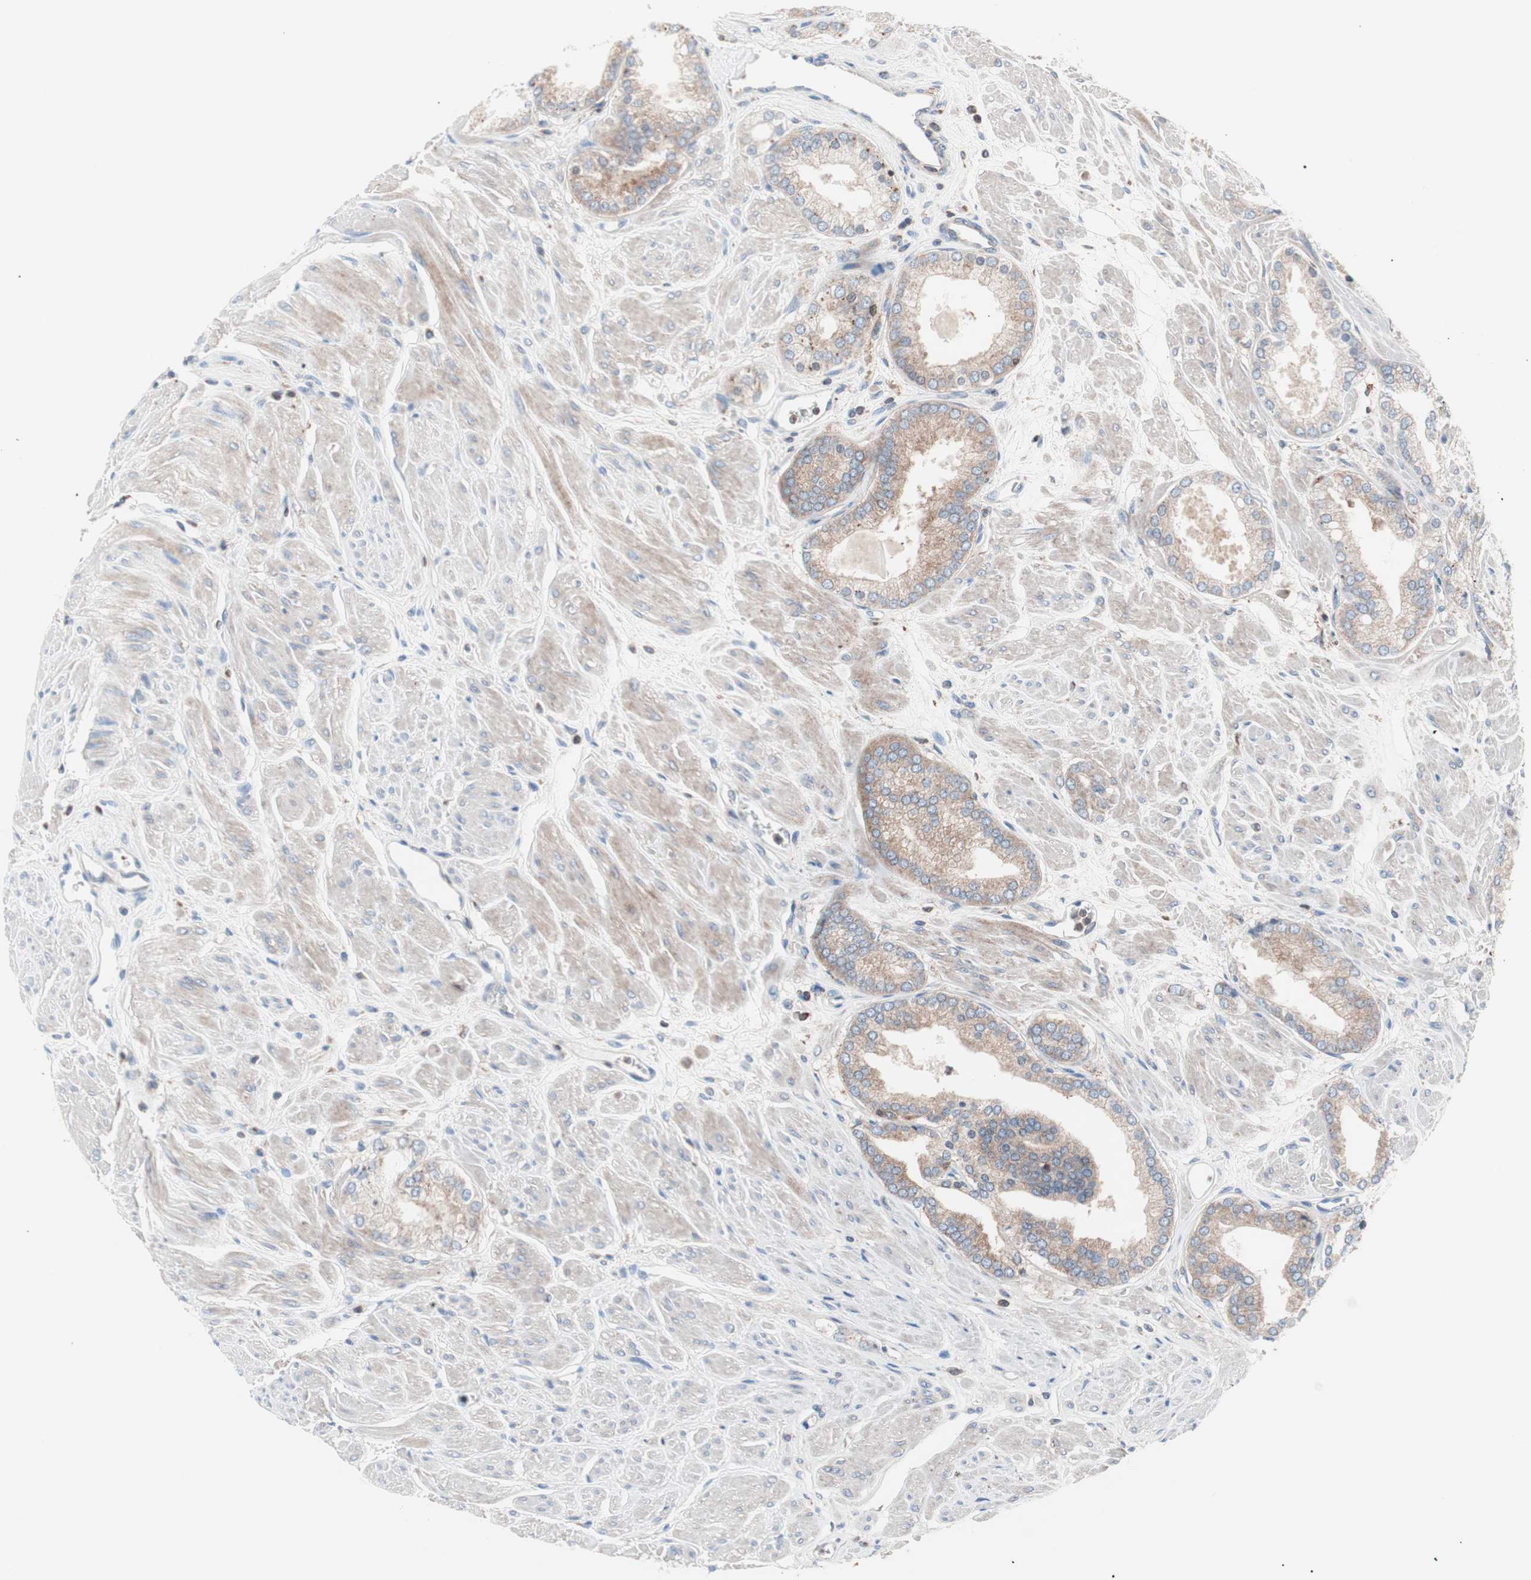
{"staining": {"intensity": "moderate", "quantity": ">75%", "location": "cytoplasmic/membranous"}, "tissue": "prostate cancer", "cell_type": "Tumor cells", "image_type": "cancer", "snomed": [{"axis": "morphology", "description": "Adenocarcinoma, High grade"}, {"axis": "topography", "description": "Prostate"}], "caption": "Brown immunohistochemical staining in prostate cancer exhibits moderate cytoplasmic/membranous staining in approximately >75% of tumor cells. The staining was performed using DAB (3,3'-diaminobenzidine), with brown indicating positive protein expression. Nuclei are stained blue with hematoxylin.", "gene": "PIK3R1", "patient": {"sex": "male", "age": 61}}